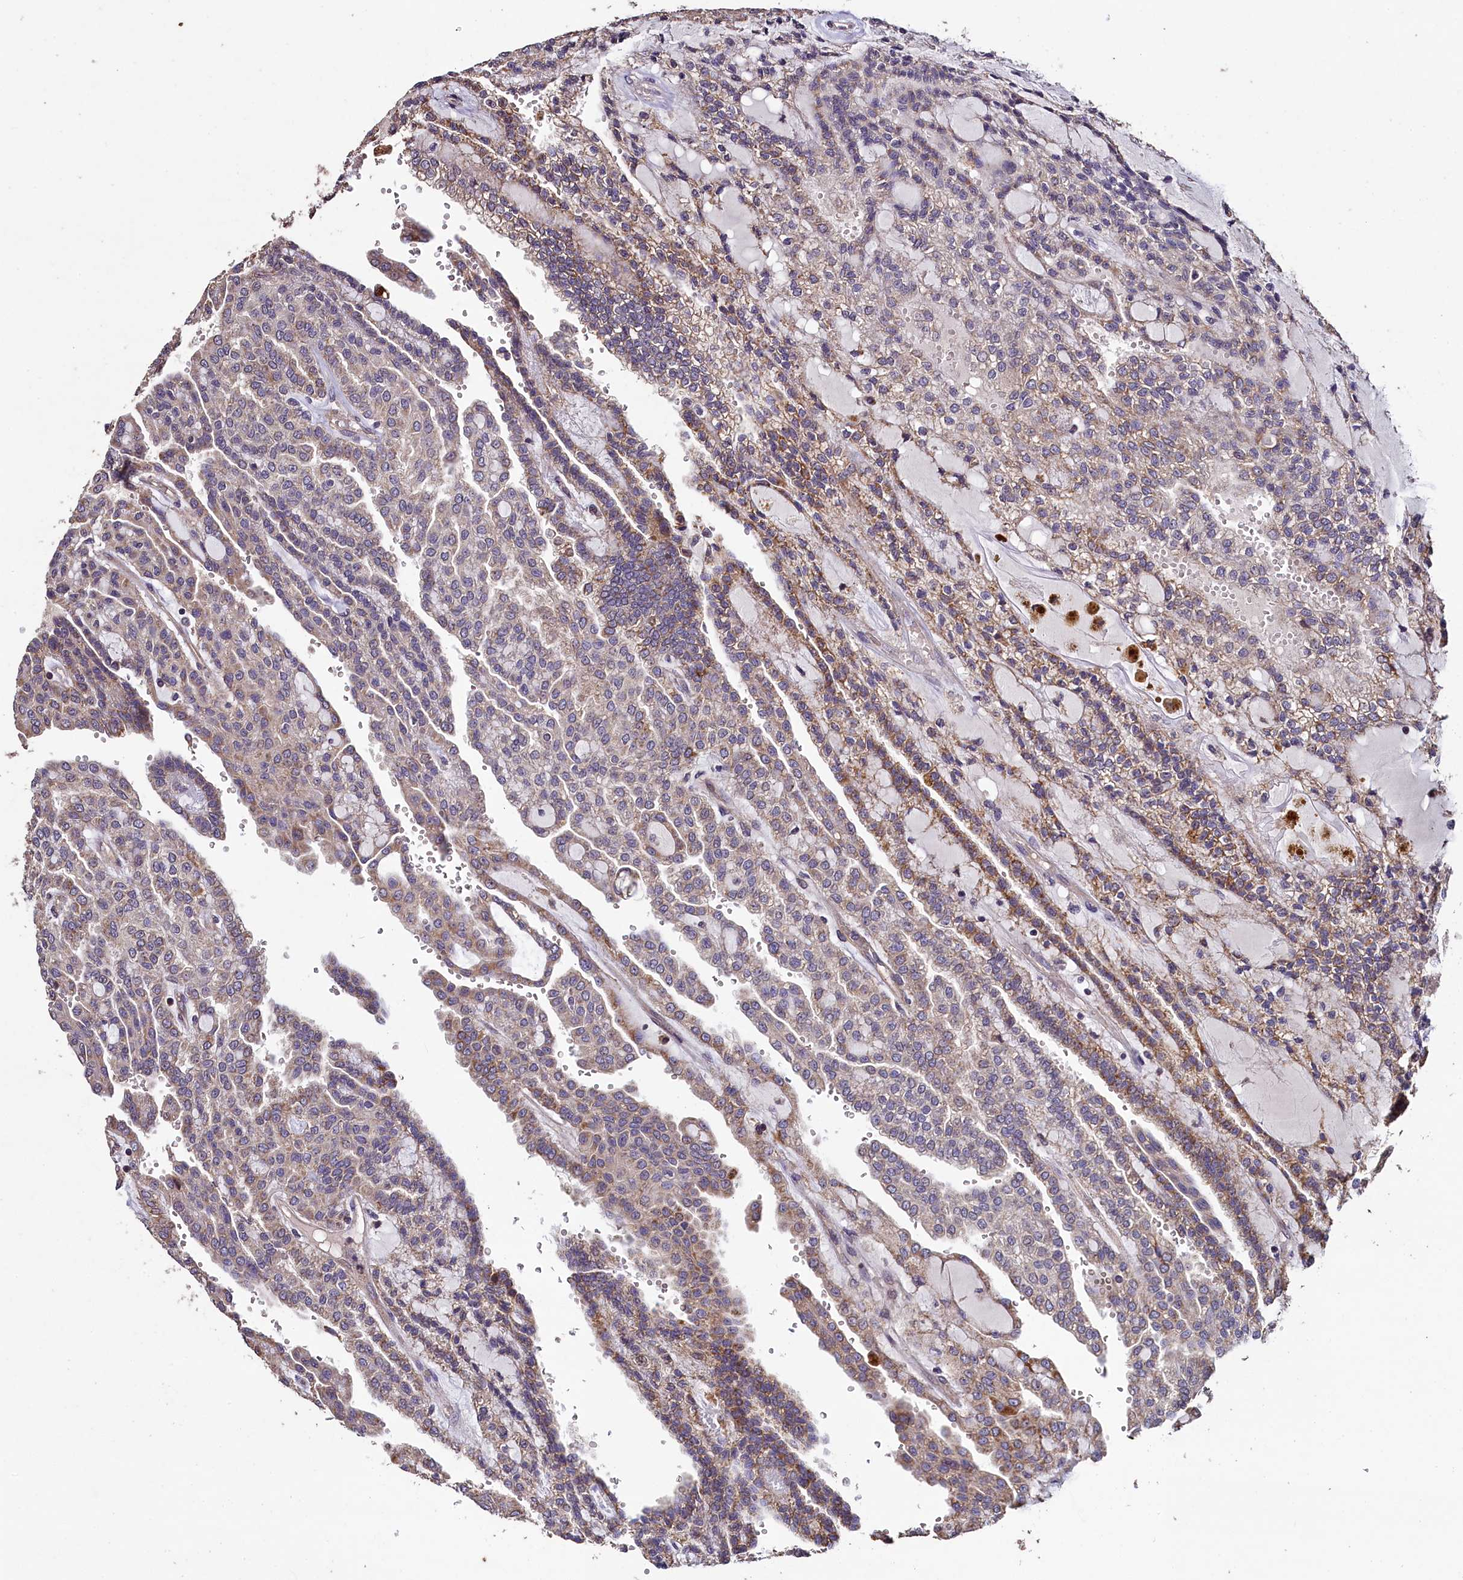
{"staining": {"intensity": "weak", "quantity": ">75%", "location": "cytoplasmic/membranous"}, "tissue": "renal cancer", "cell_type": "Tumor cells", "image_type": "cancer", "snomed": [{"axis": "morphology", "description": "Adenocarcinoma, NOS"}, {"axis": "topography", "description": "Kidney"}], "caption": "IHC of human renal adenocarcinoma shows low levels of weak cytoplasmic/membranous expression in about >75% of tumor cells.", "gene": "COQ9", "patient": {"sex": "male", "age": 63}}